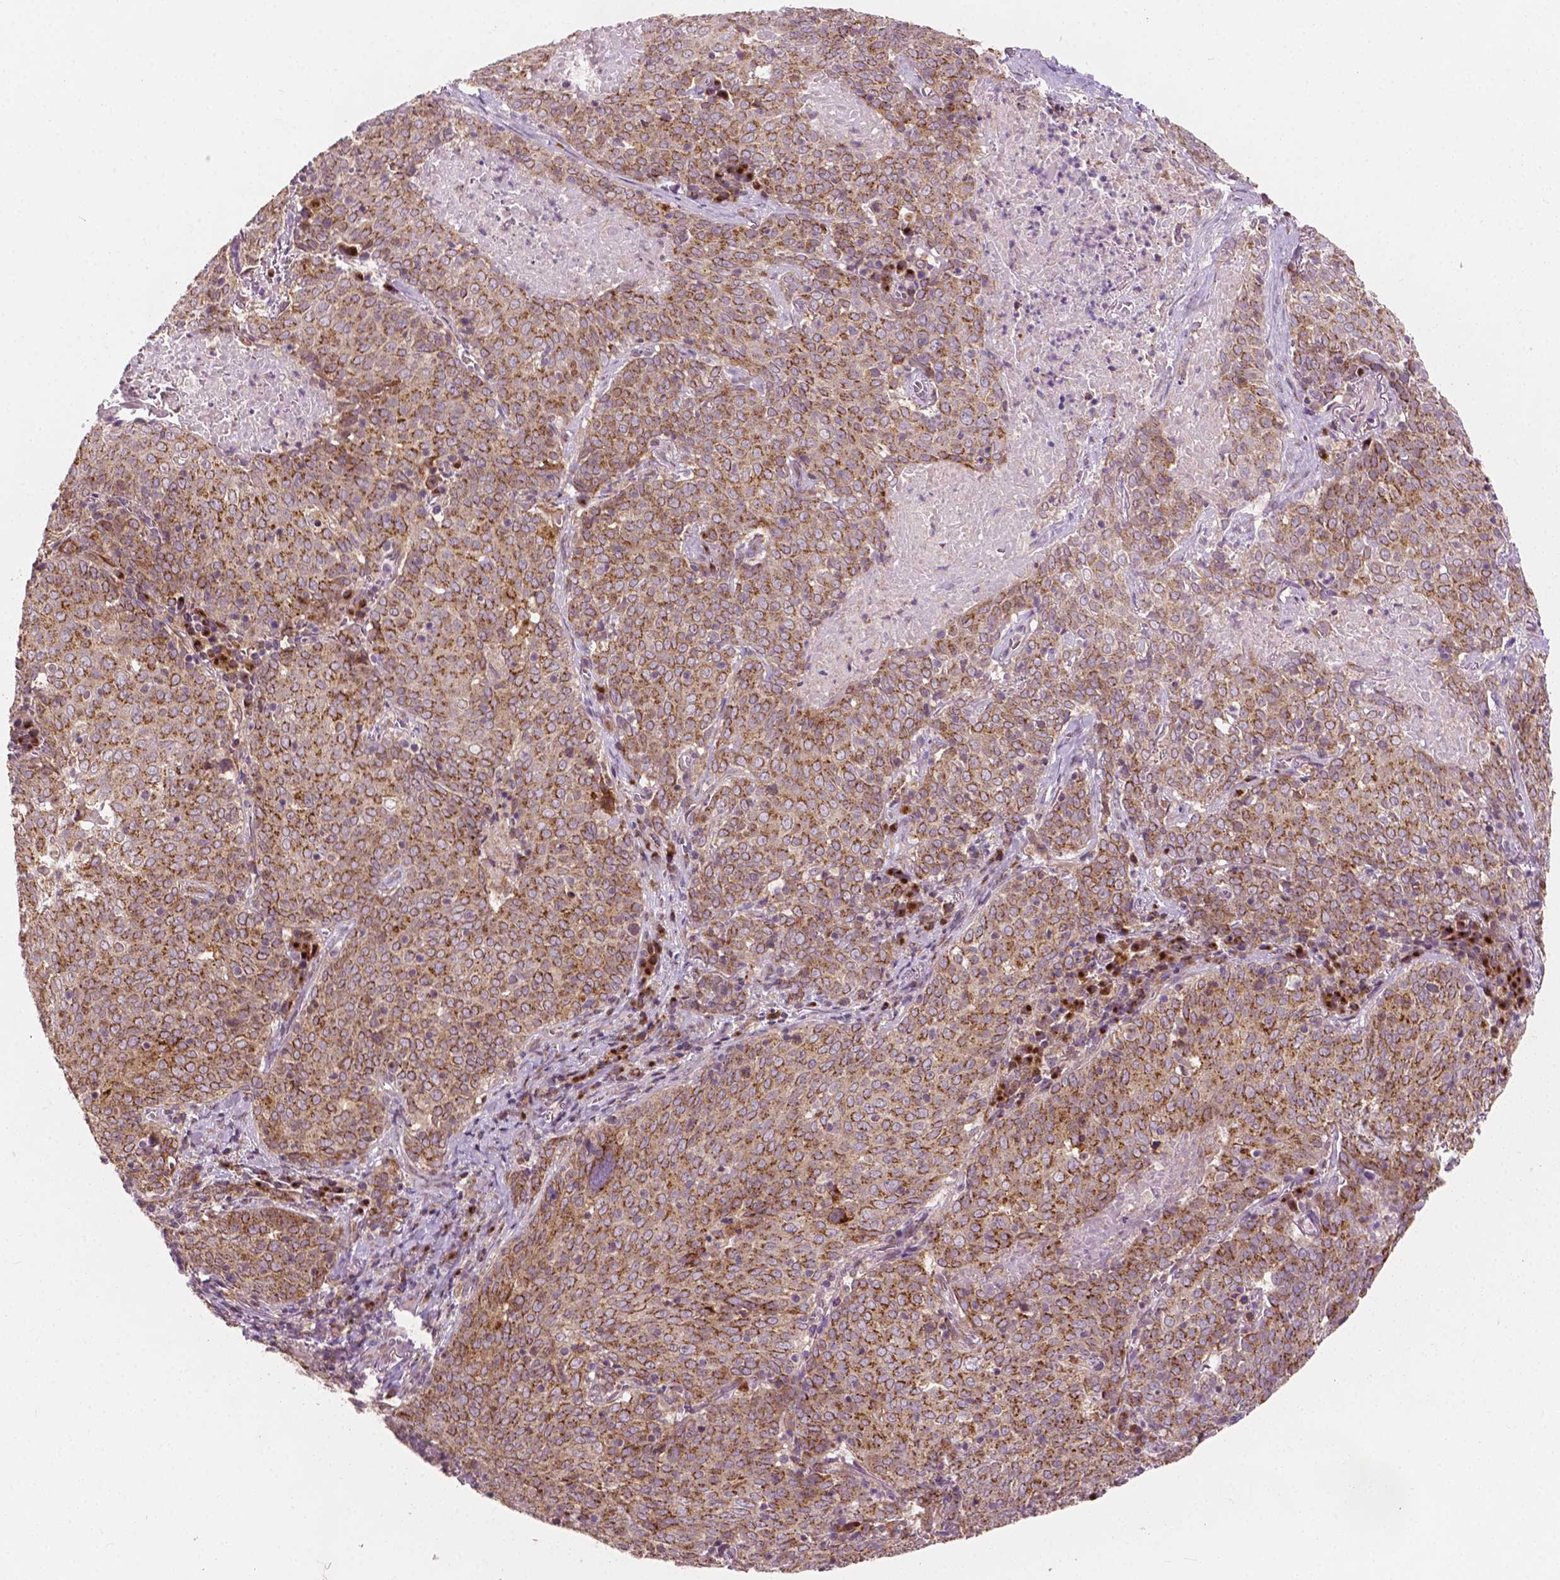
{"staining": {"intensity": "moderate", "quantity": ">75%", "location": "cytoplasmic/membranous"}, "tissue": "lung cancer", "cell_type": "Tumor cells", "image_type": "cancer", "snomed": [{"axis": "morphology", "description": "Squamous cell carcinoma, NOS"}, {"axis": "topography", "description": "Lung"}], "caption": "Immunohistochemistry histopathology image of lung cancer stained for a protein (brown), which displays medium levels of moderate cytoplasmic/membranous staining in approximately >75% of tumor cells.", "gene": "EBAG9", "patient": {"sex": "male", "age": 82}}